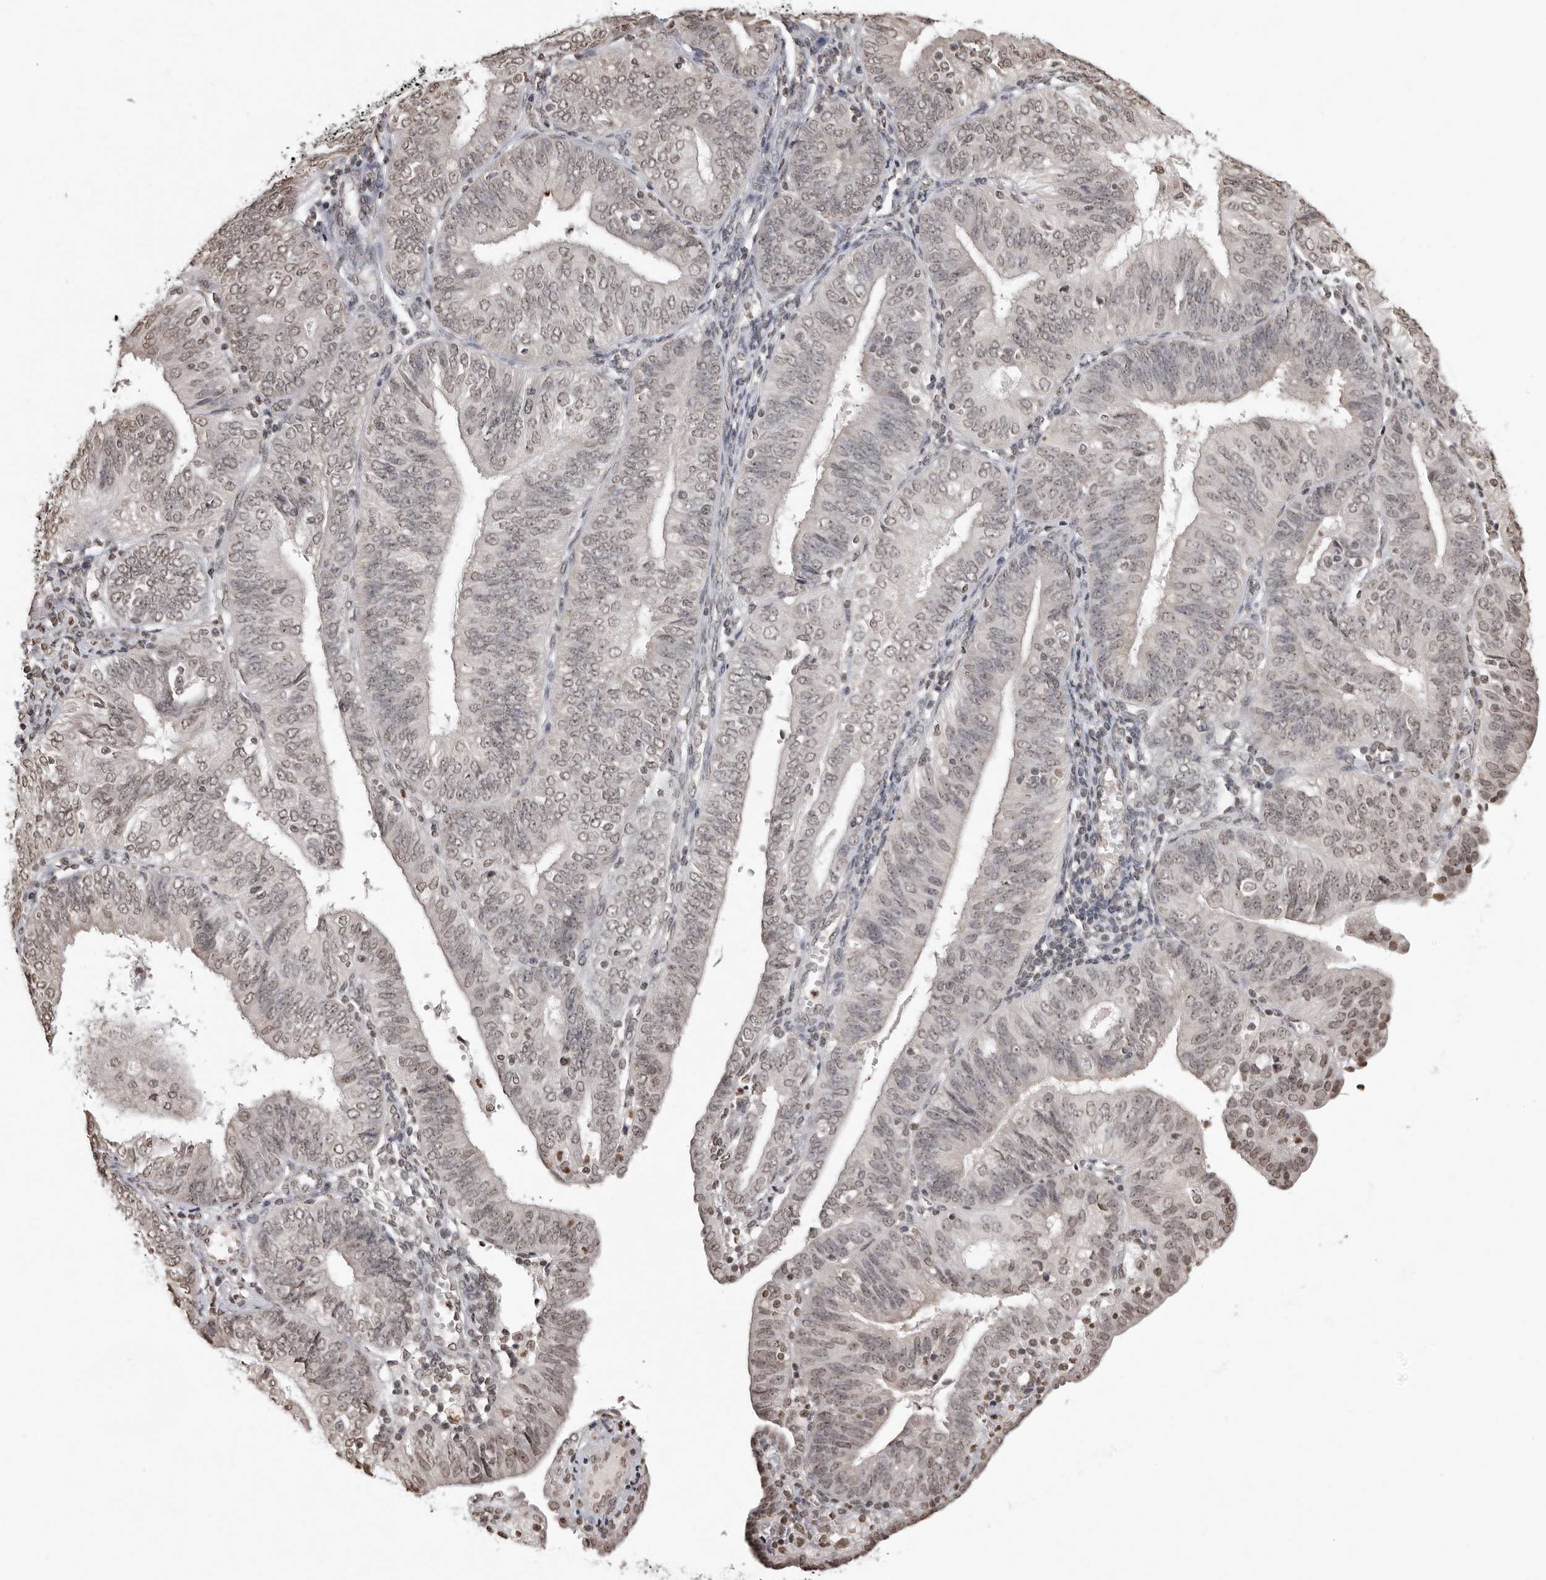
{"staining": {"intensity": "weak", "quantity": "<25%", "location": "nuclear"}, "tissue": "endometrial cancer", "cell_type": "Tumor cells", "image_type": "cancer", "snomed": [{"axis": "morphology", "description": "Adenocarcinoma, NOS"}, {"axis": "topography", "description": "Endometrium"}], "caption": "Immunohistochemistry (IHC) image of endometrial cancer (adenocarcinoma) stained for a protein (brown), which reveals no positivity in tumor cells.", "gene": "WDR45", "patient": {"sex": "female", "age": 58}}